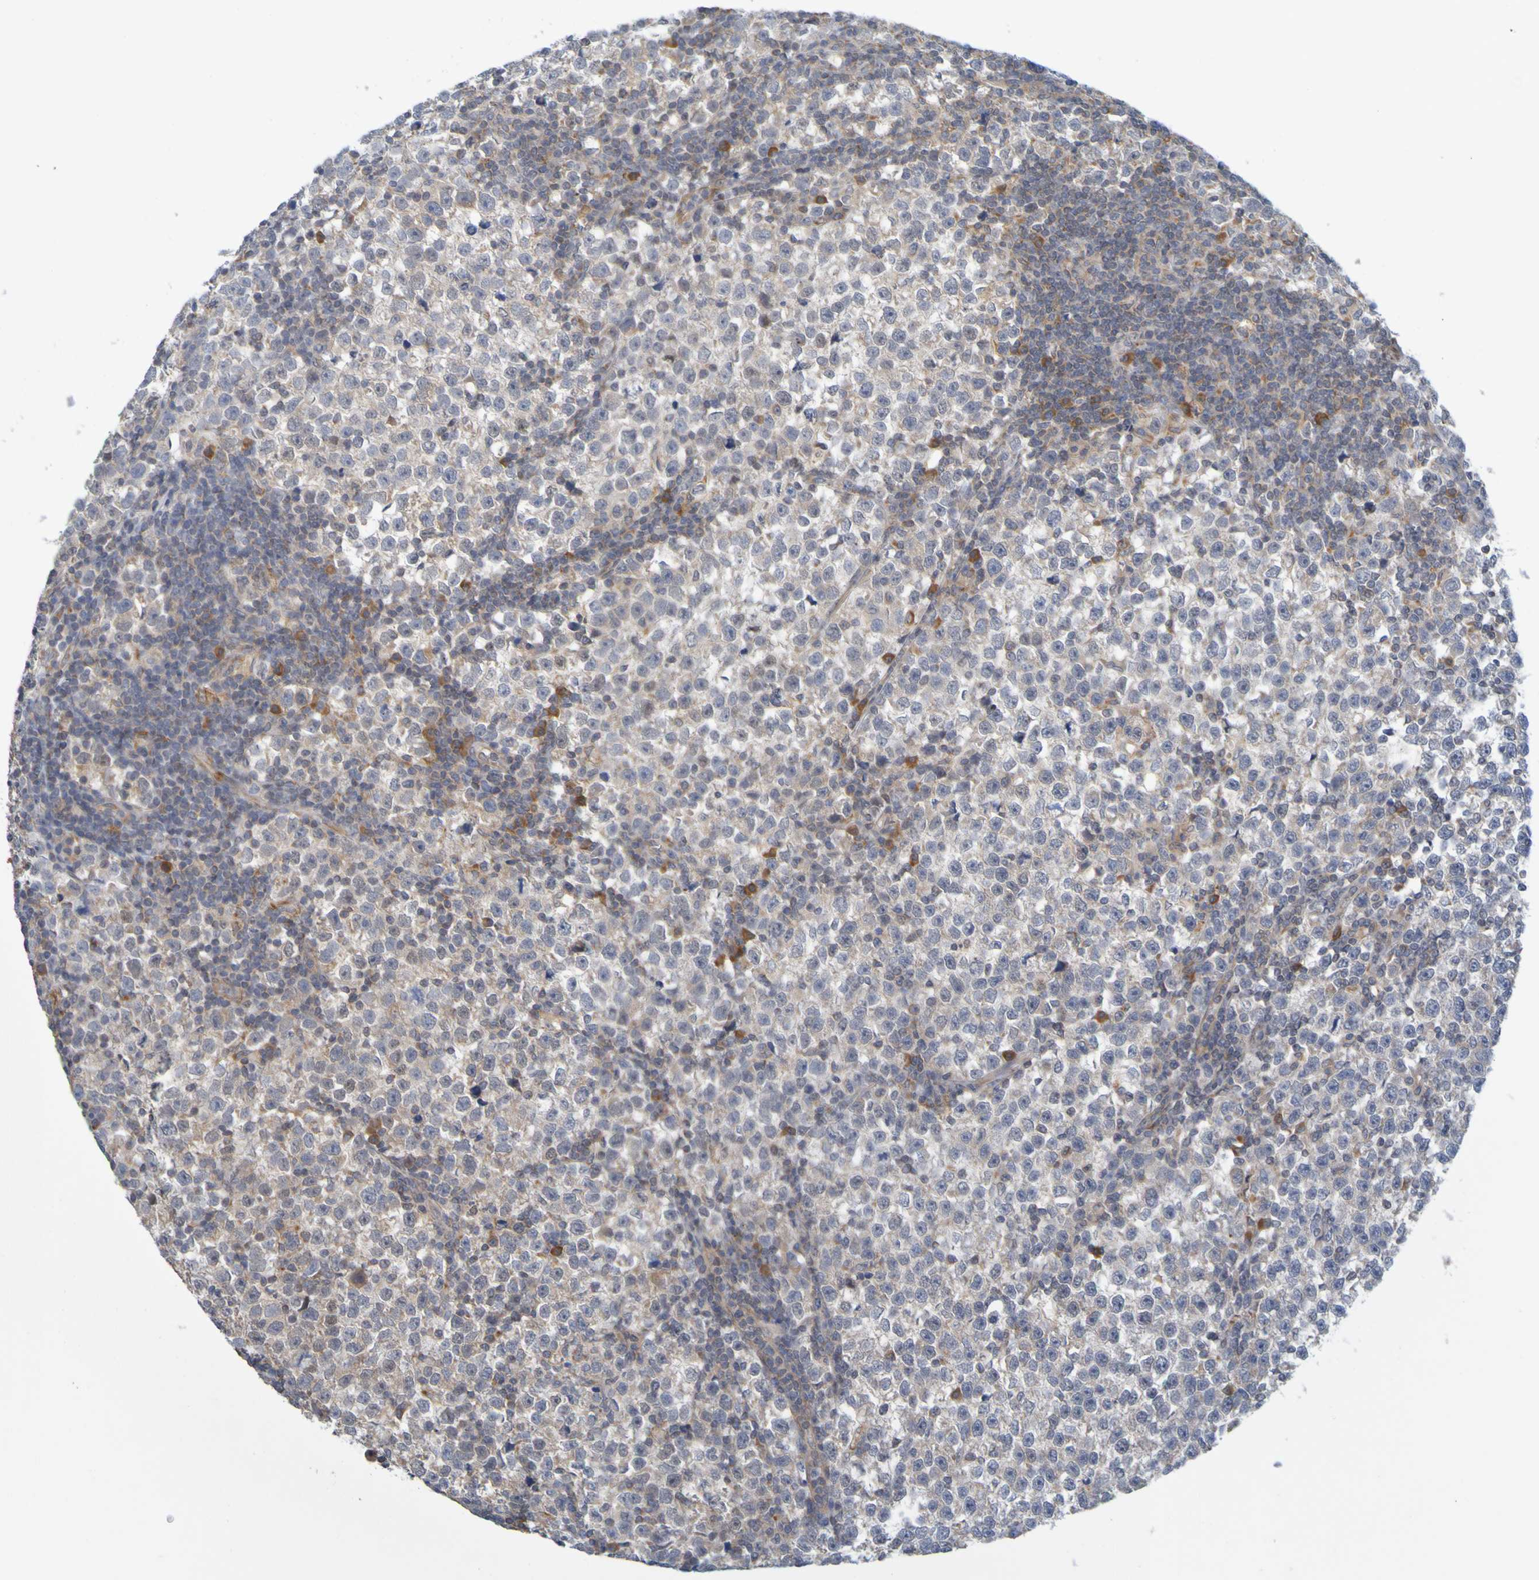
{"staining": {"intensity": "weak", "quantity": ">75%", "location": "cytoplasmic/membranous"}, "tissue": "testis cancer", "cell_type": "Tumor cells", "image_type": "cancer", "snomed": [{"axis": "morphology", "description": "Seminoma, NOS"}, {"axis": "topography", "description": "Testis"}], "caption": "Immunohistochemistry histopathology image of testis seminoma stained for a protein (brown), which demonstrates low levels of weak cytoplasmic/membranous staining in about >75% of tumor cells.", "gene": "MOGS", "patient": {"sex": "male", "age": 43}}